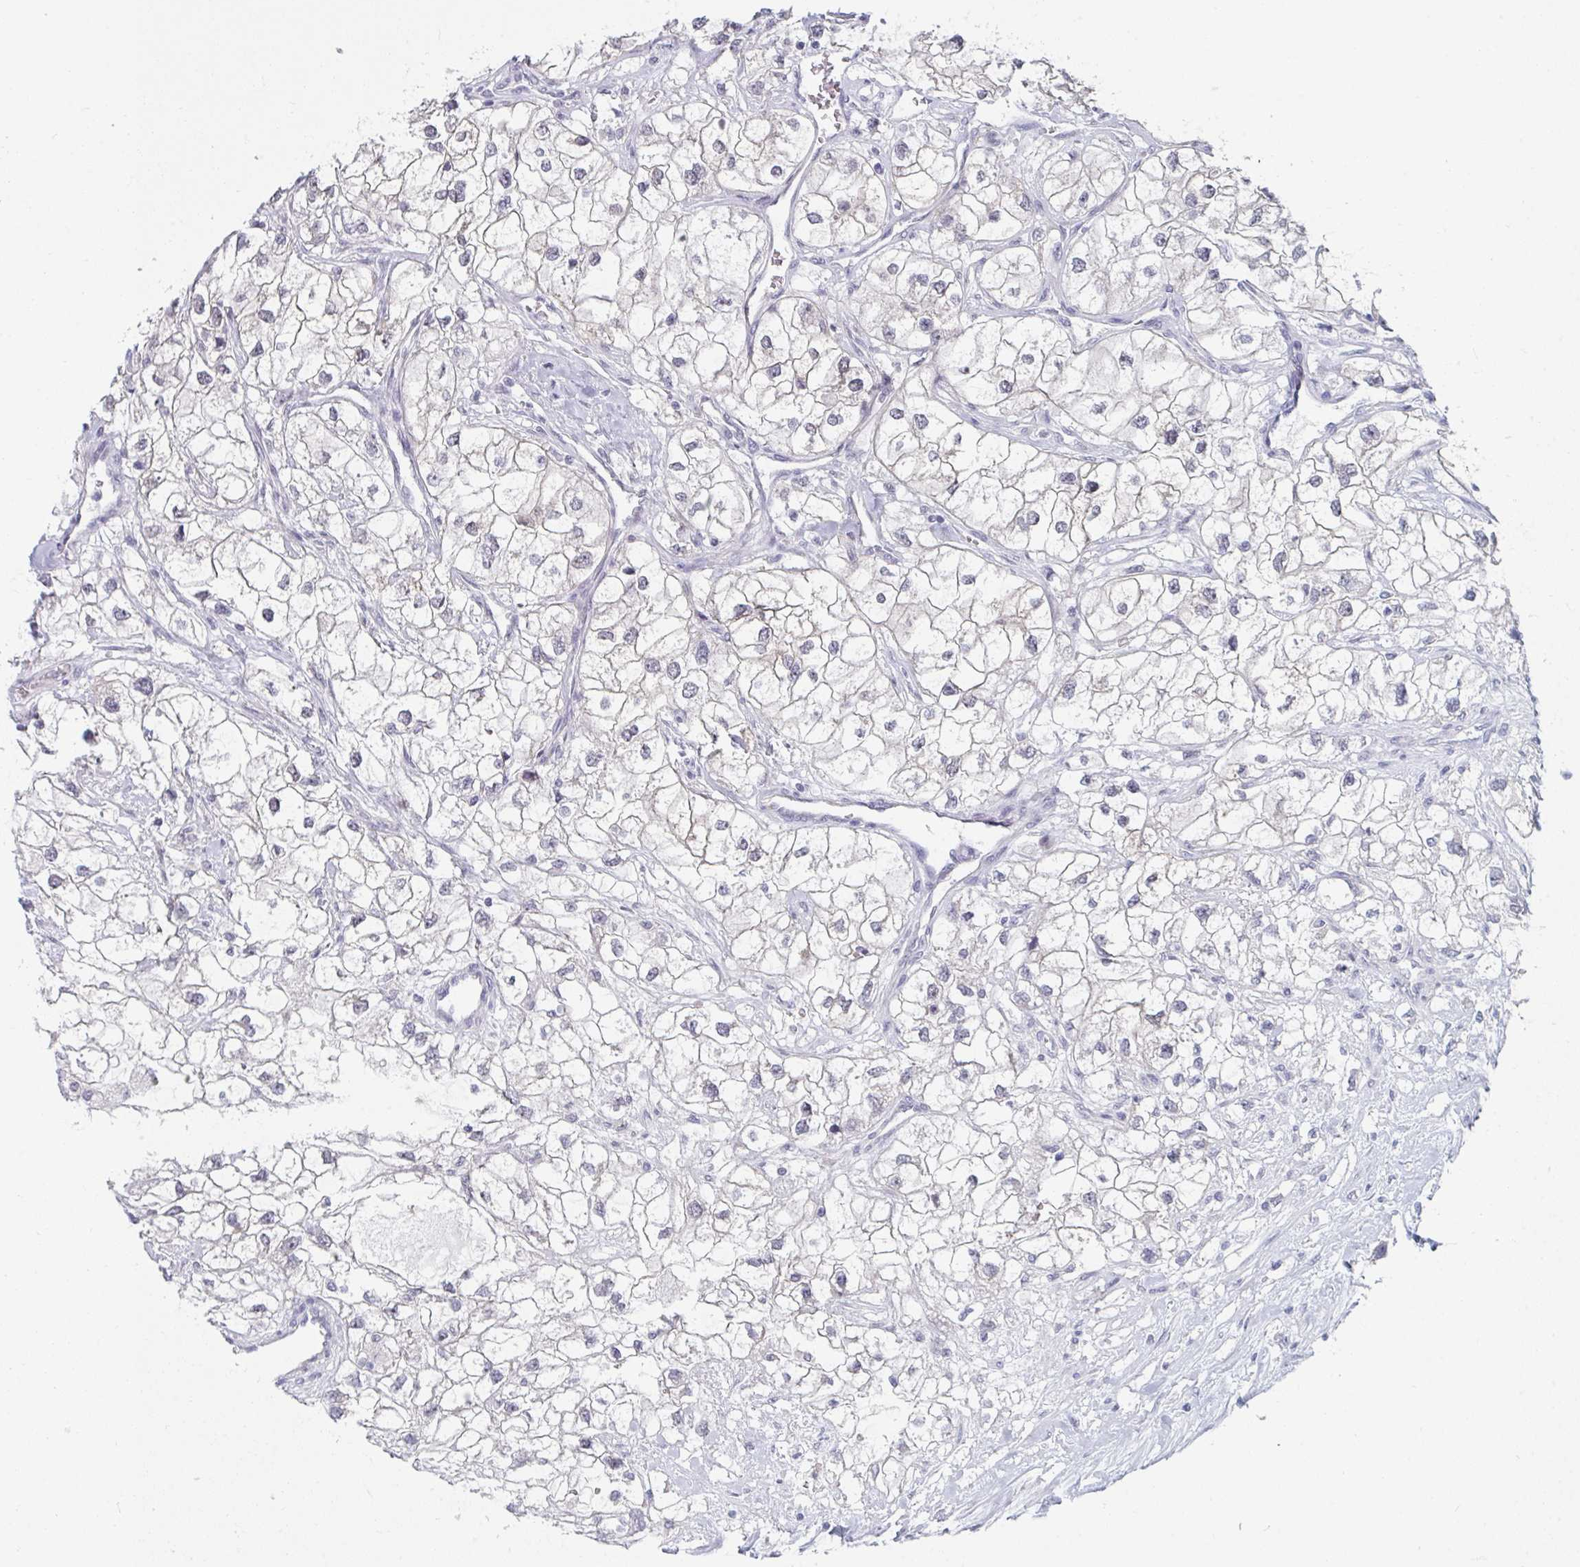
{"staining": {"intensity": "negative", "quantity": "none", "location": "none"}, "tissue": "renal cancer", "cell_type": "Tumor cells", "image_type": "cancer", "snomed": [{"axis": "morphology", "description": "Adenocarcinoma, NOS"}, {"axis": "topography", "description": "Kidney"}], "caption": "DAB immunohistochemical staining of human renal cancer (adenocarcinoma) shows no significant expression in tumor cells.", "gene": "FOXA1", "patient": {"sex": "male", "age": 59}}